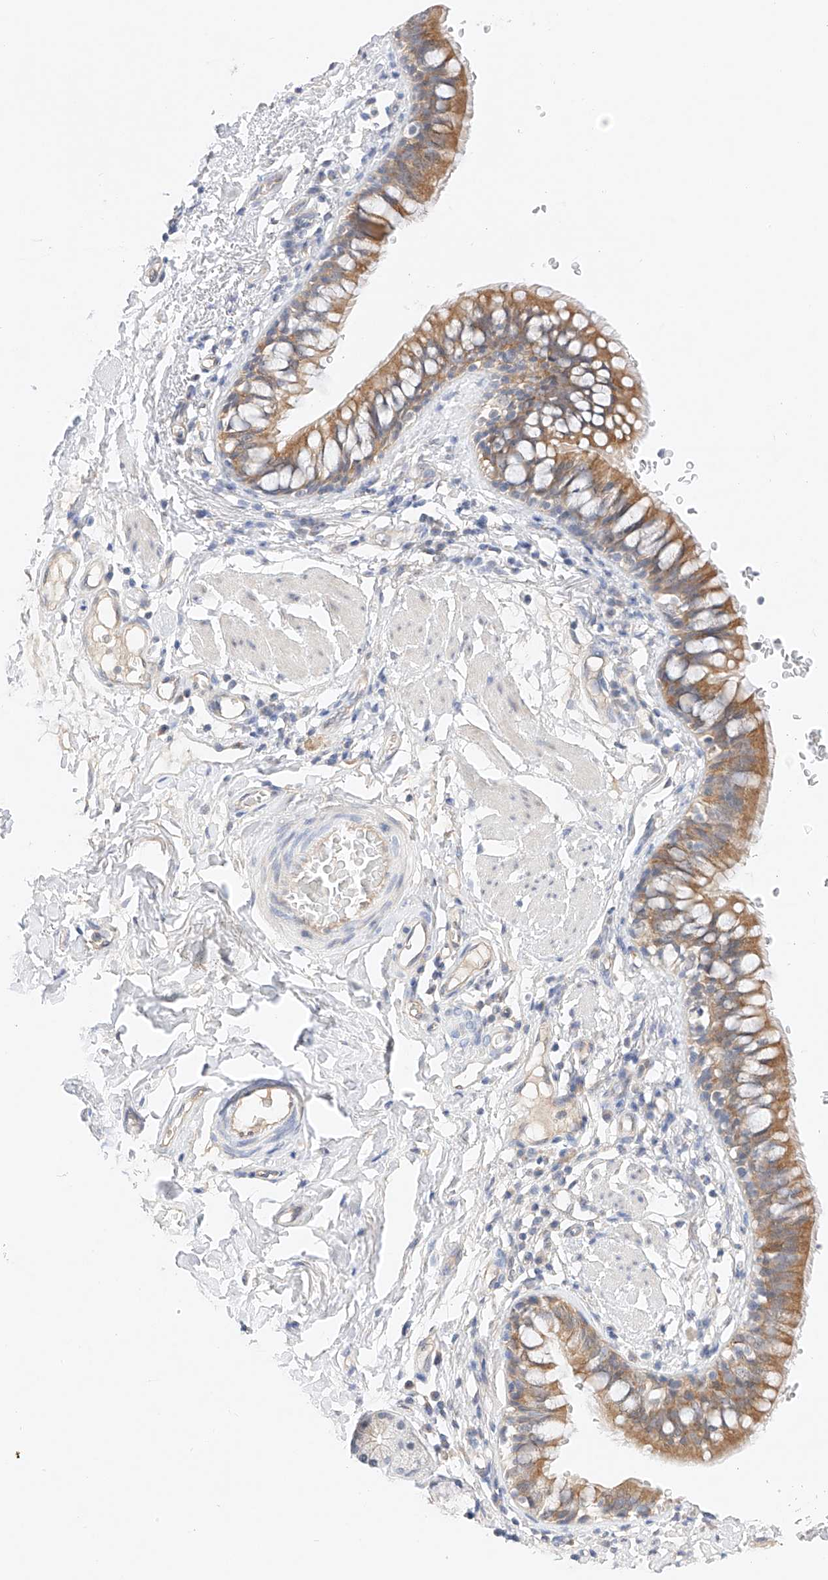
{"staining": {"intensity": "moderate", "quantity": ">75%", "location": "cytoplasmic/membranous"}, "tissue": "bronchus", "cell_type": "Respiratory epithelial cells", "image_type": "normal", "snomed": [{"axis": "morphology", "description": "Normal tissue, NOS"}, {"axis": "topography", "description": "Cartilage tissue"}, {"axis": "topography", "description": "Bronchus"}], "caption": "Unremarkable bronchus was stained to show a protein in brown. There is medium levels of moderate cytoplasmic/membranous expression in about >75% of respiratory epithelial cells.", "gene": "IL22RA2", "patient": {"sex": "female", "age": 36}}